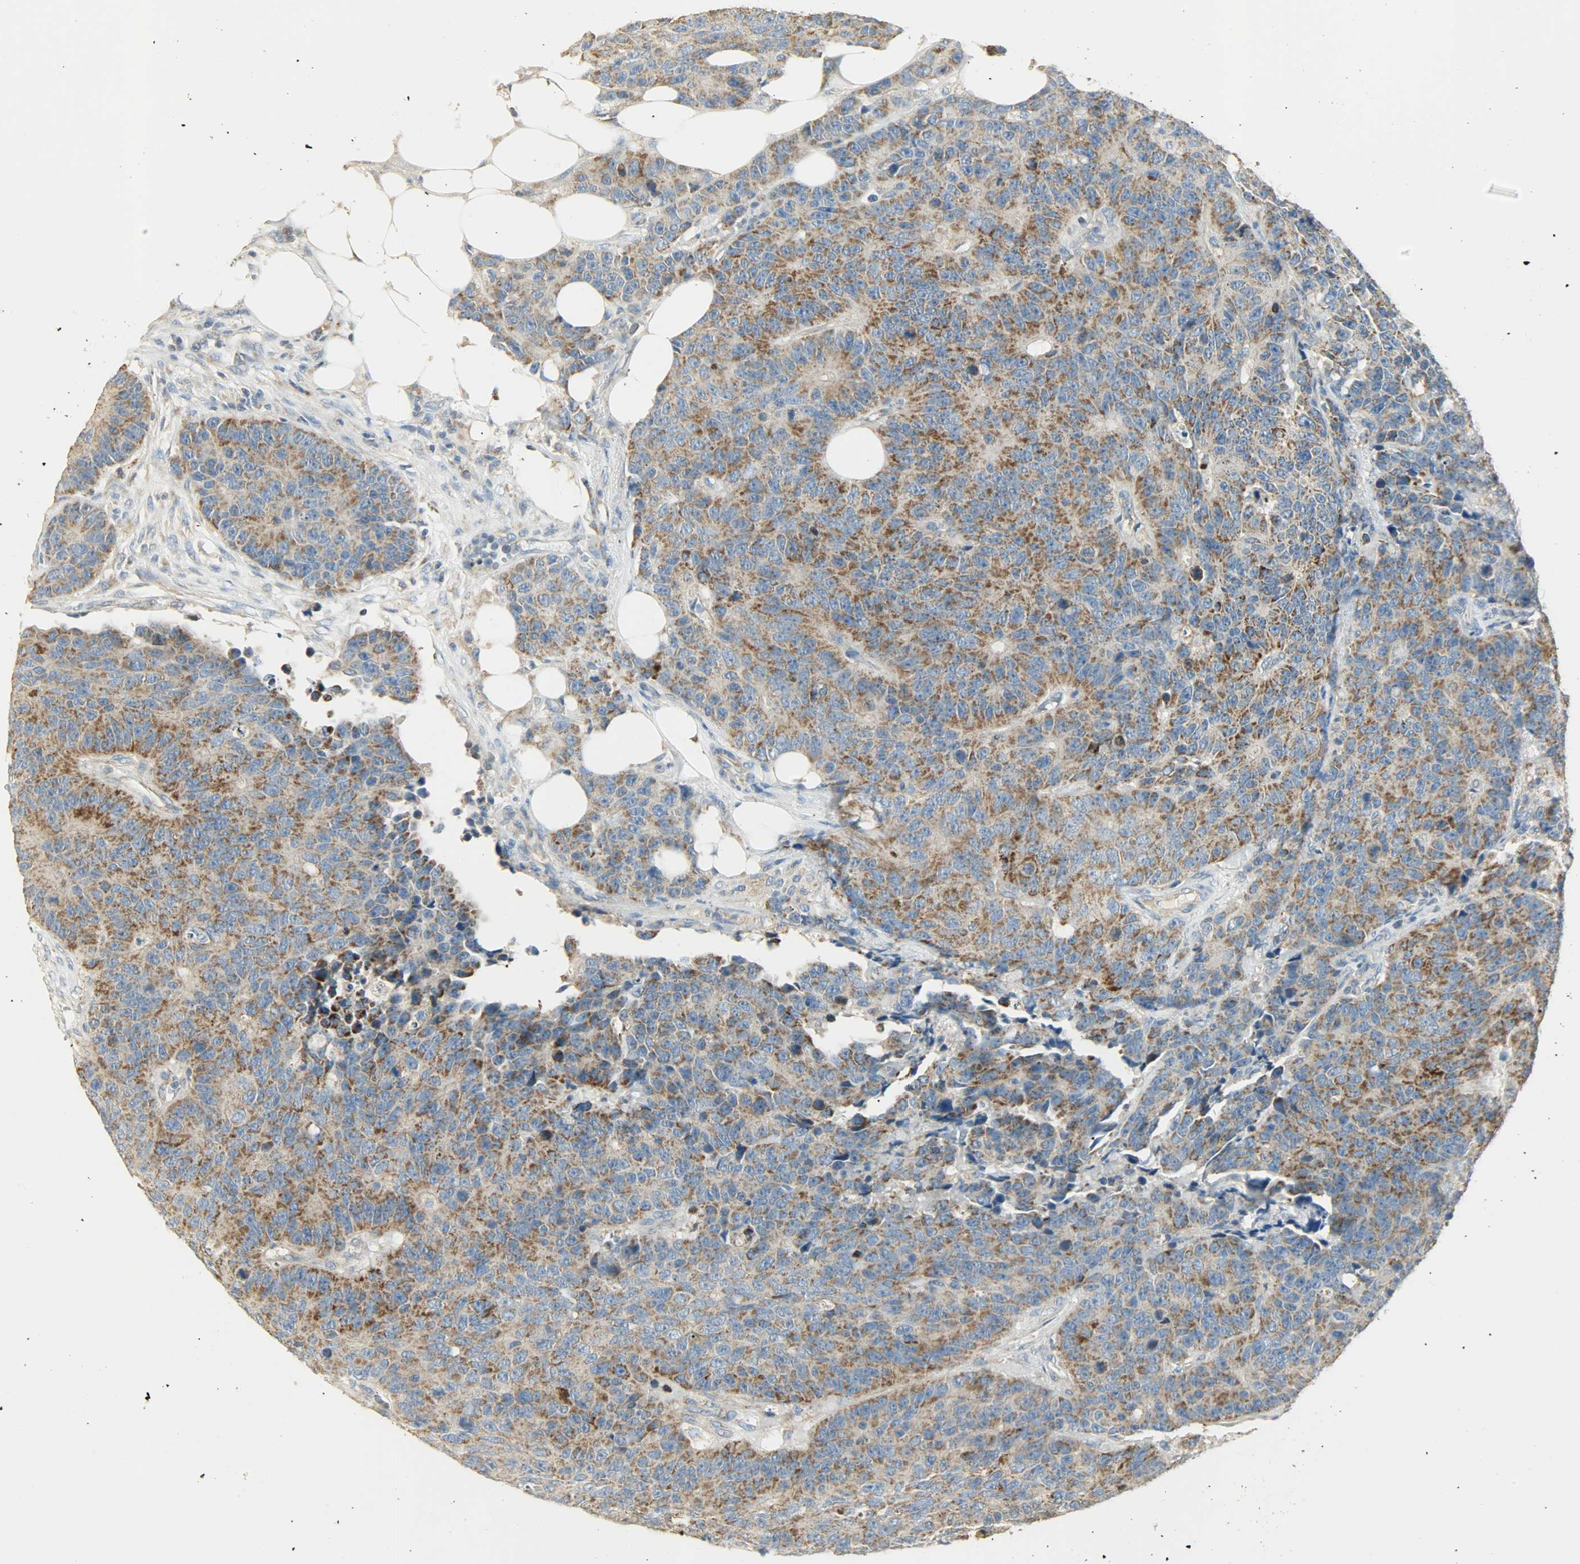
{"staining": {"intensity": "strong", "quantity": ">75%", "location": "cytoplasmic/membranous"}, "tissue": "colorectal cancer", "cell_type": "Tumor cells", "image_type": "cancer", "snomed": [{"axis": "morphology", "description": "Adenocarcinoma, NOS"}, {"axis": "topography", "description": "Colon"}], "caption": "This is an image of IHC staining of colorectal cancer (adenocarcinoma), which shows strong staining in the cytoplasmic/membranous of tumor cells.", "gene": "NNT", "patient": {"sex": "female", "age": 86}}